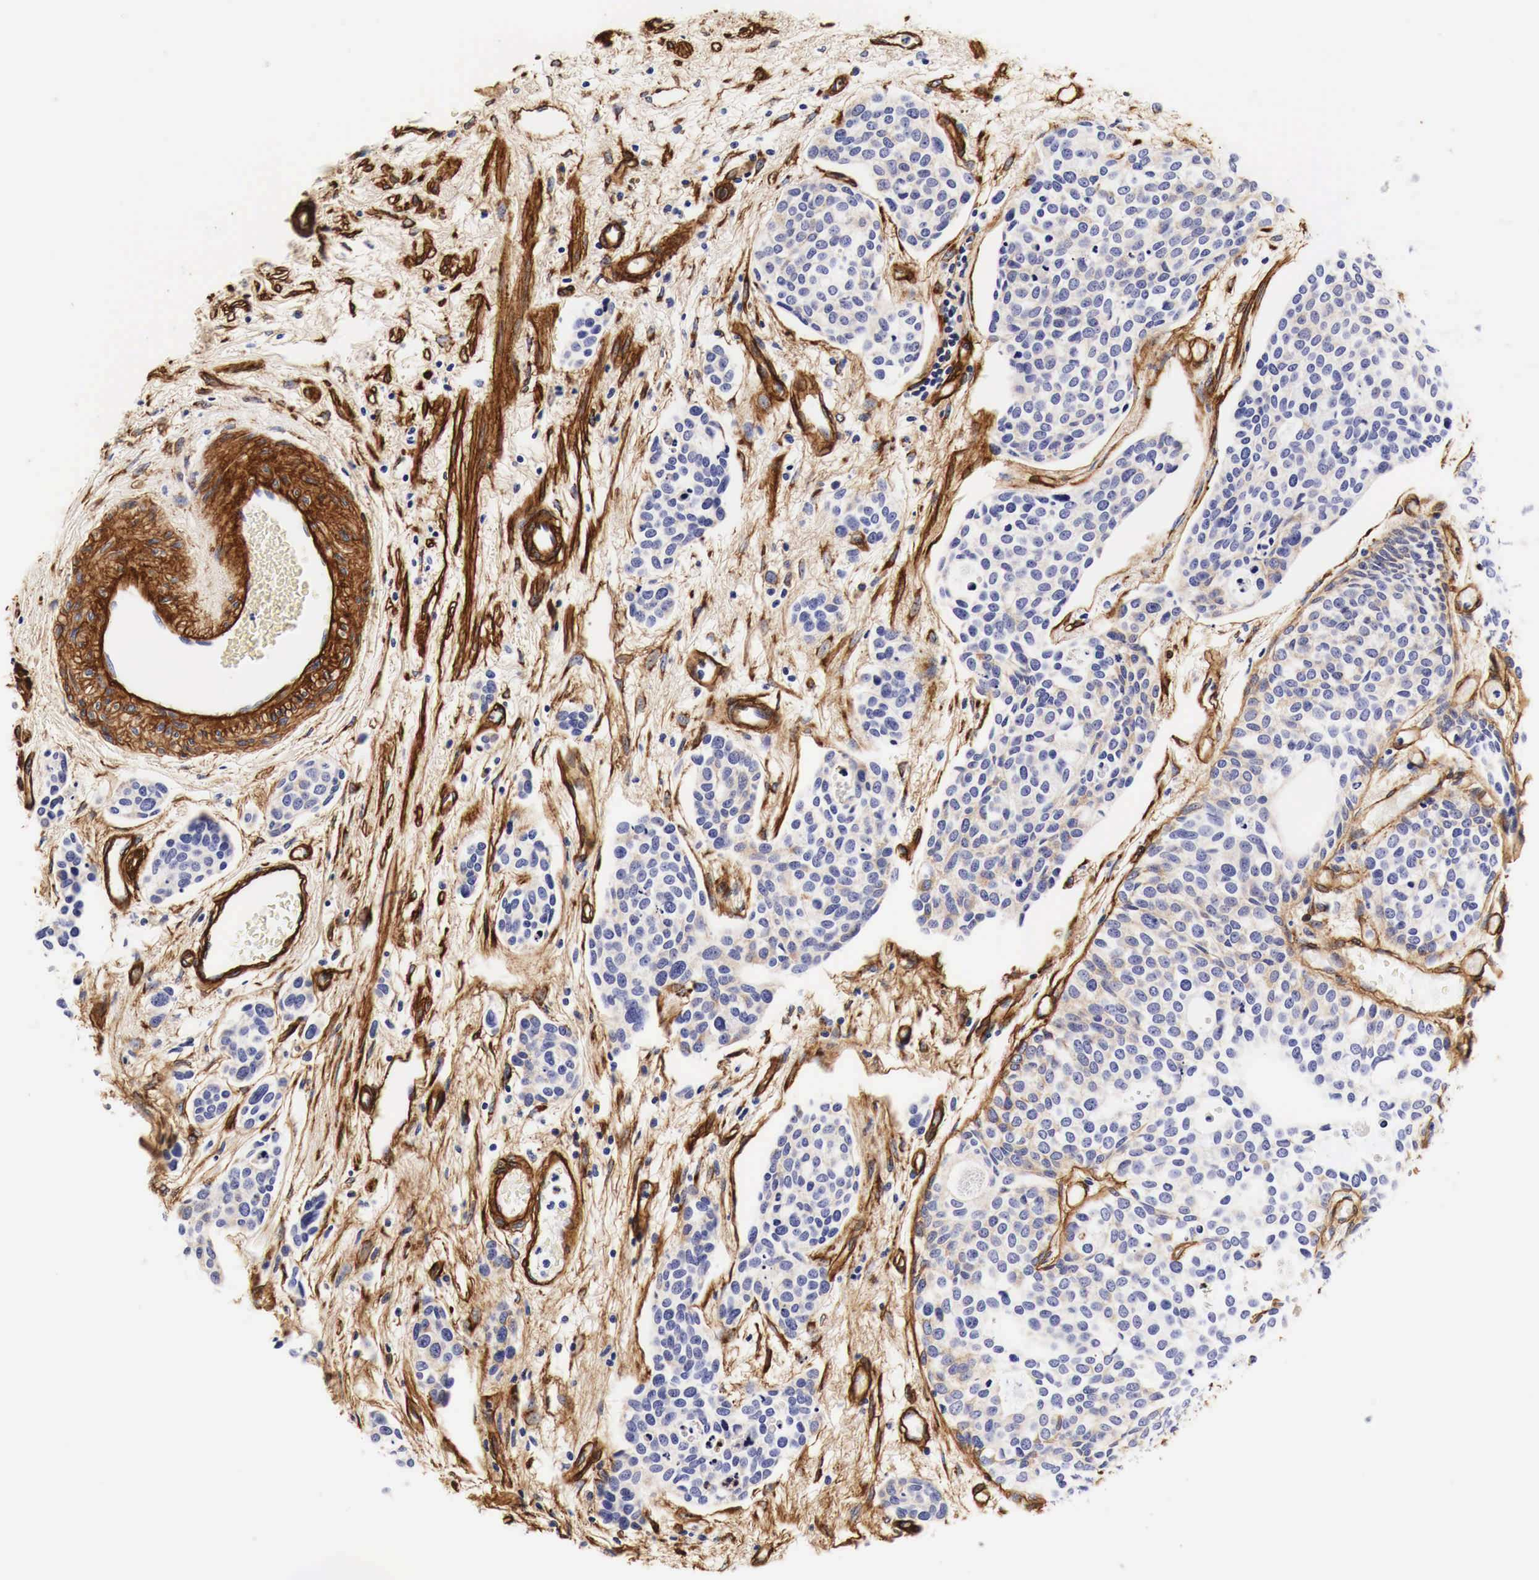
{"staining": {"intensity": "weak", "quantity": "<25%", "location": "cytoplasmic/membranous"}, "tissue": "urothelial cancer", "cell_type": "Tumor cells", "image_type": "cancer", "snomed": [{"axis": "morphology", "description": "Urothelial carcinoma, High grade"}, {"axis": "topography", "description": "Urinary bladder"}], "caption": "The micrograph exhibits no staining of tumor cells in urothelial cancer.", "gene": "LAMB2", "patient": {"sex": "male", "age": 78}}